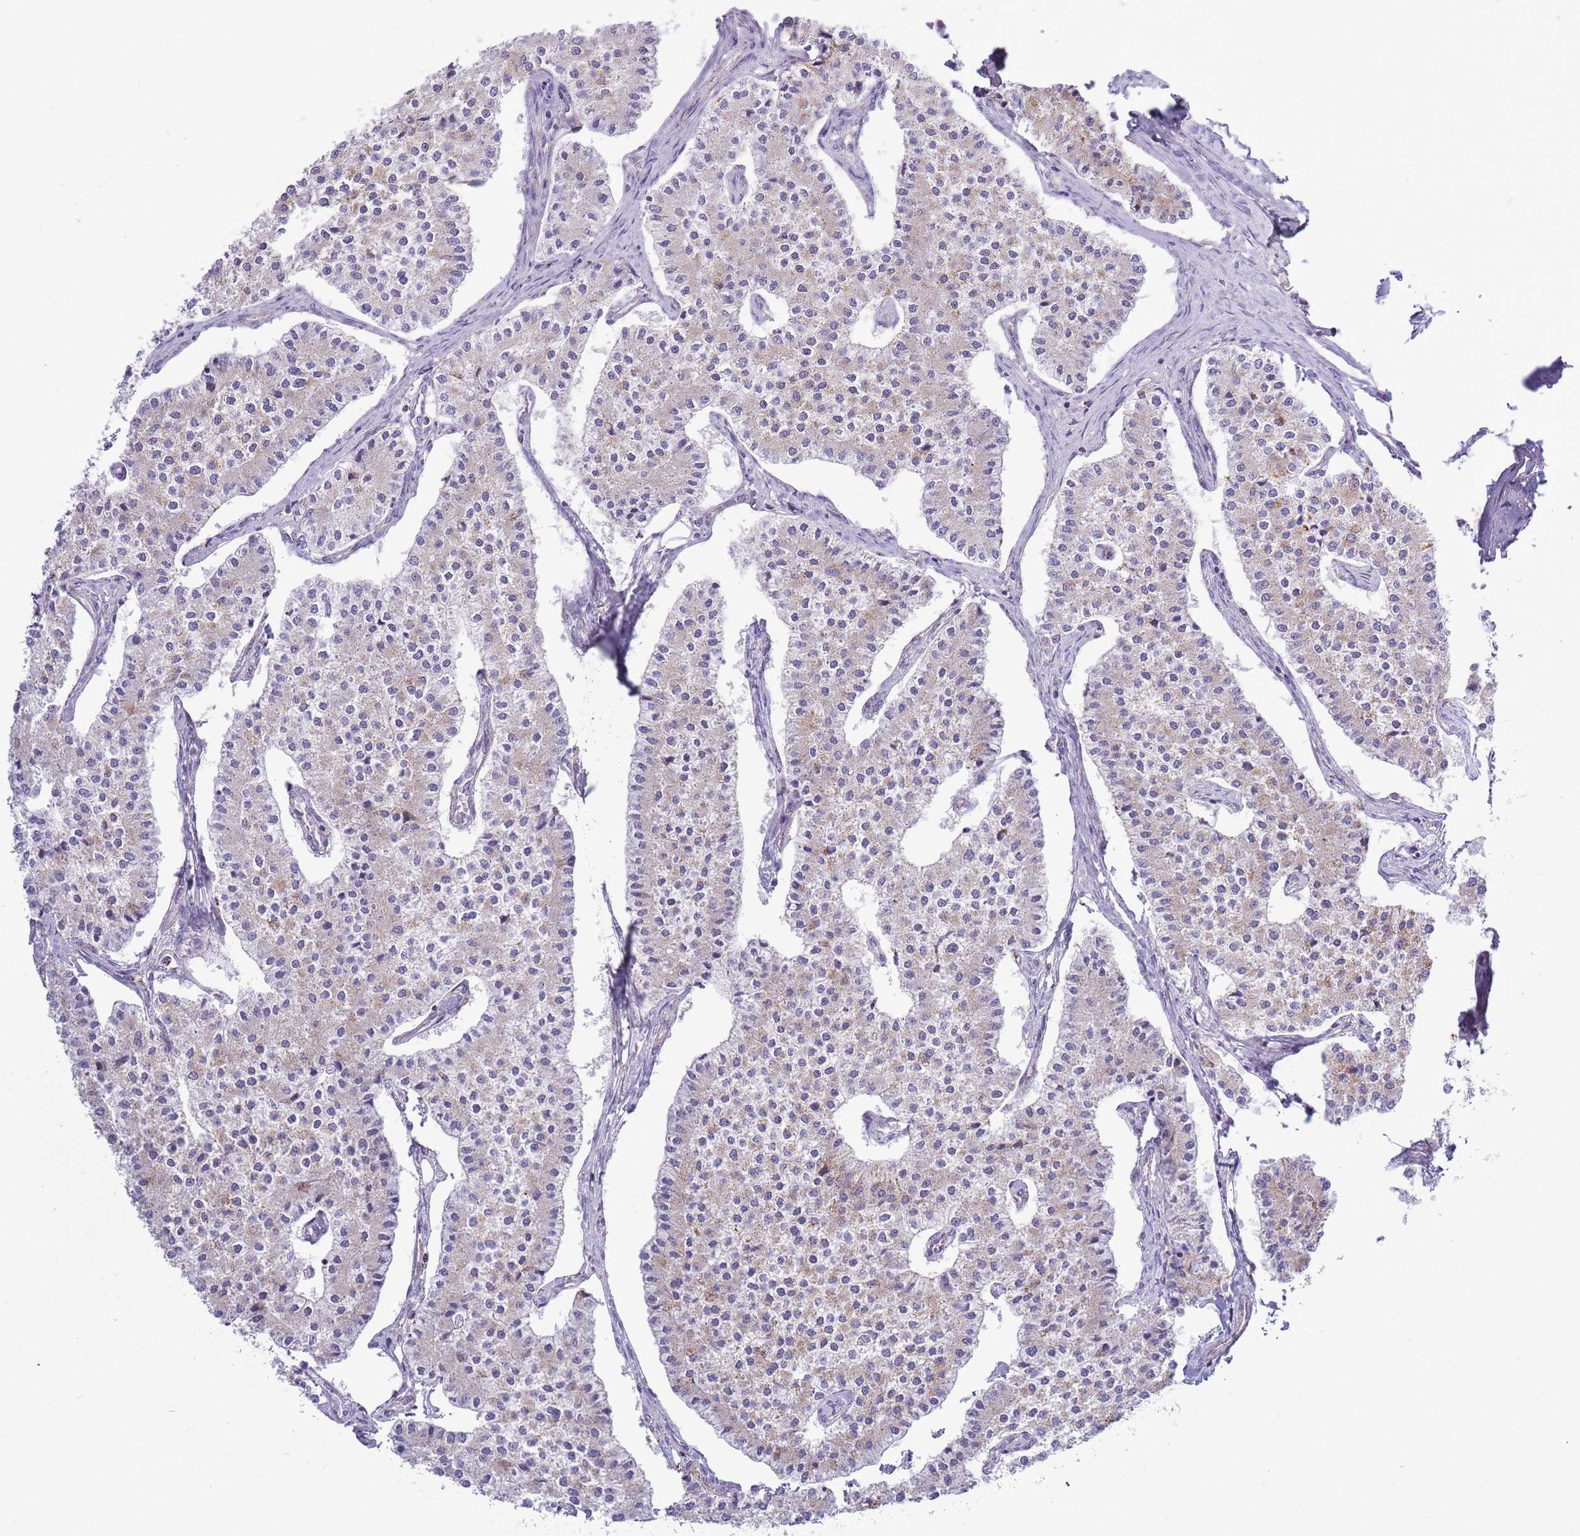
{"staining": {"intensity": "weak", "quantity": "25%-75%", "location": "cytoplasmic/membranous"}, "tissue": "carcinoid", "cell_type": "Tumor cells", "image_type": "cancer", "snomed": [{"axis": "morphology", "description": "Carcinoid, malignant, NOS"}, {"axis": "topography", "description": "Colon"}], "caption": "Carcinoid (malignant) stained with DAB (3,3'-diaminobenzidine) immunohistochemistry displays low levels of weak cytoplasmic/membranous staining in about 25%-75% of tumor cells.", "gene": "ATP6V1B1", "patient": {"sex": "female", "age": 52}}